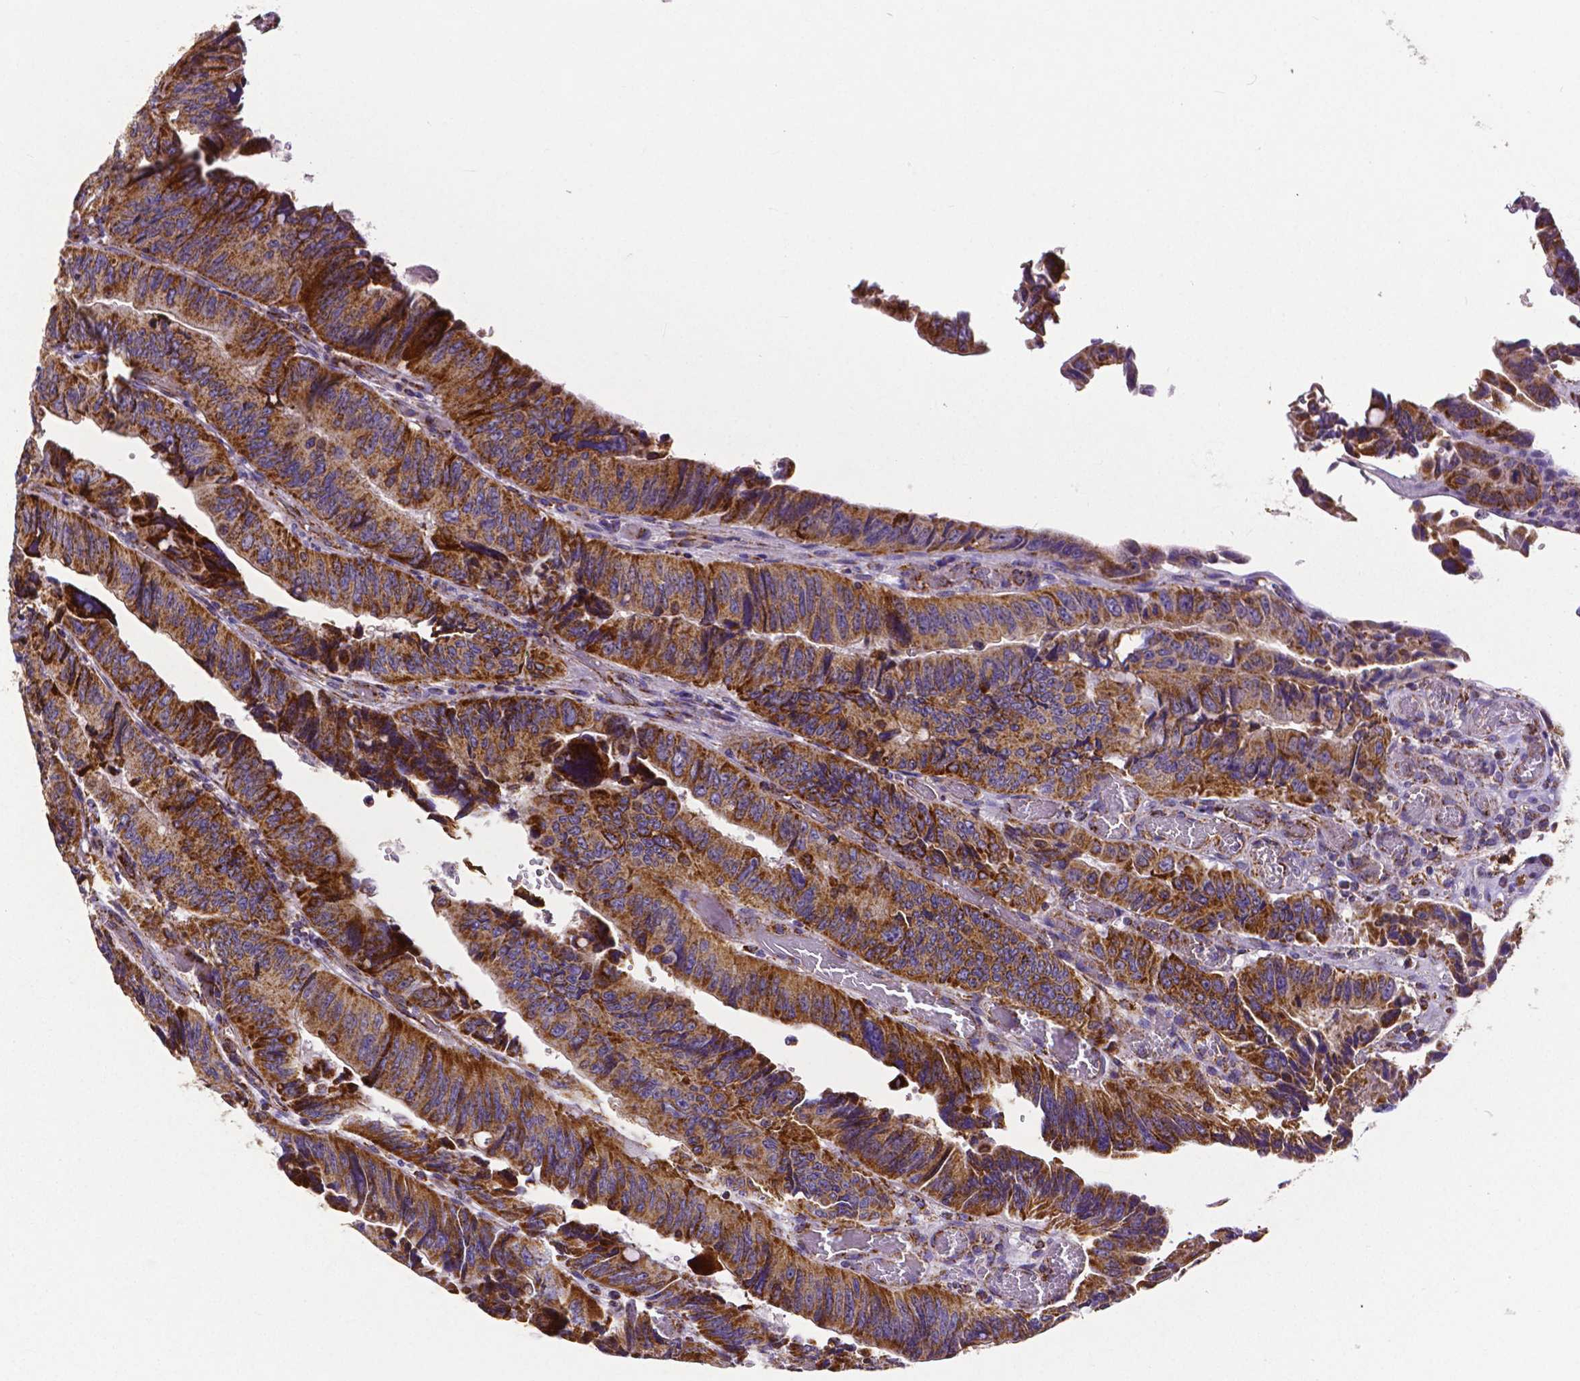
{"staining": {"intensity": "strong", "quantity": ">75%", "location": "cytoplasmic/membranous"}, "tissue": "colorectal cancer", "cell_type": "Tumor cells", "image_type": "cancer", "snomed": [{"axis": "morphology", "description": "Adenocarcinoma, NOS"}, {"axis": "topography", "description": "Colon"}], "caption": "Brown immunohistochemical staining in human adenocarcinoma (colorectal) displays strong cytoplasmic/membranous staining in about >75% of tumor cells.", "gene": "MACC1", "patient": {"sex": "female", "age": 84}}